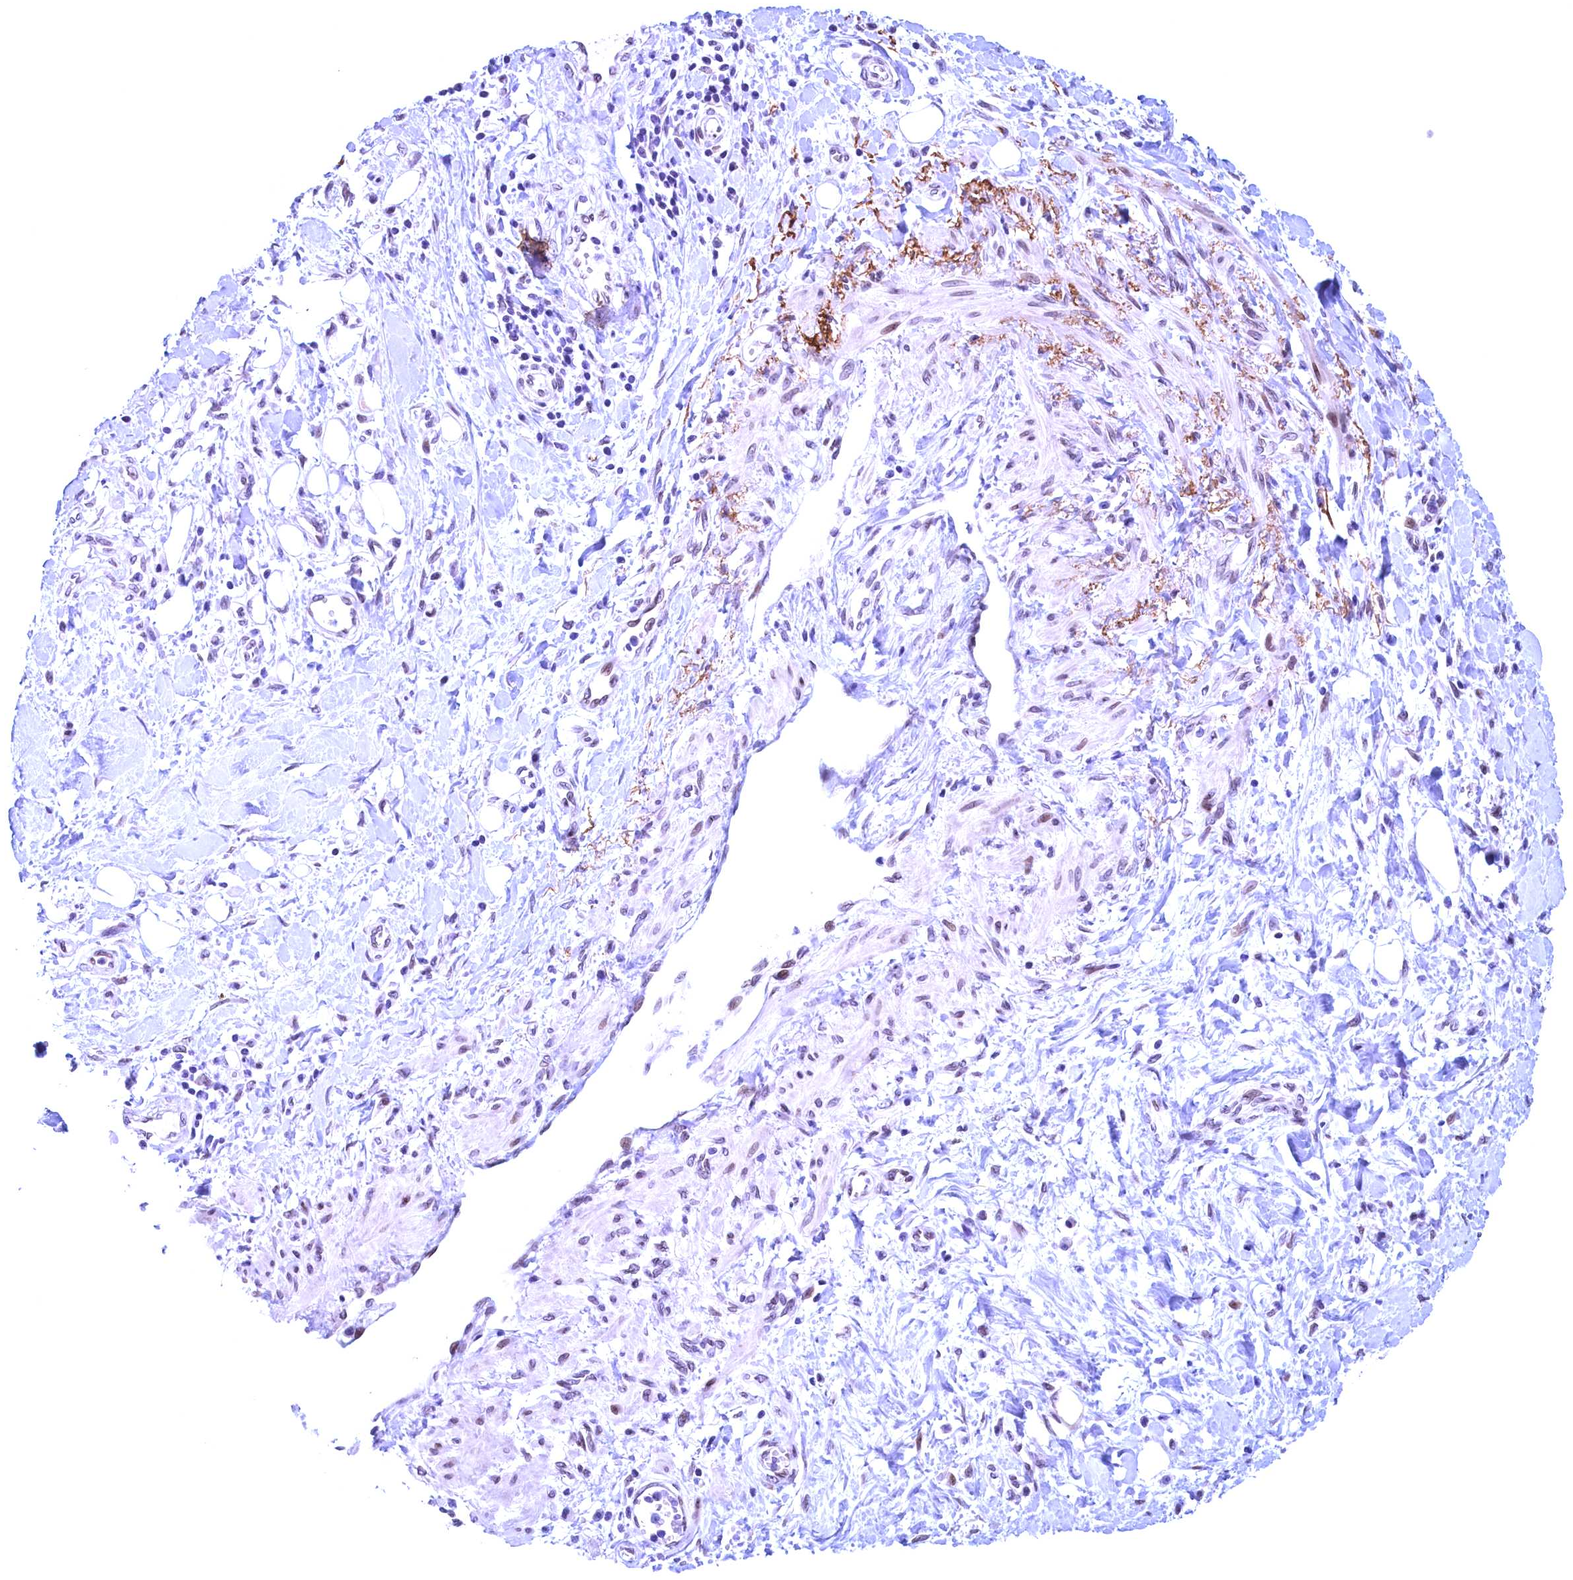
{"staining": {"intensity": "negative", "quantity": "none", "location": "none"}, "tissue": "stomach cancer", "cell_type": "Tumor cells", "image_type": "cancer", "snomed": [{"axis": "morphology", "description": "Adenocarcinoma, NOS"}, {"axis": "topography", "description": "Stomach, upper"}], "caption": "Immunohistochemistry of stomach adenocarcinoma shows no positivity in tumor cells.", "gene": "GPSM1", "patient": {"sex": "male", "age": 62}}